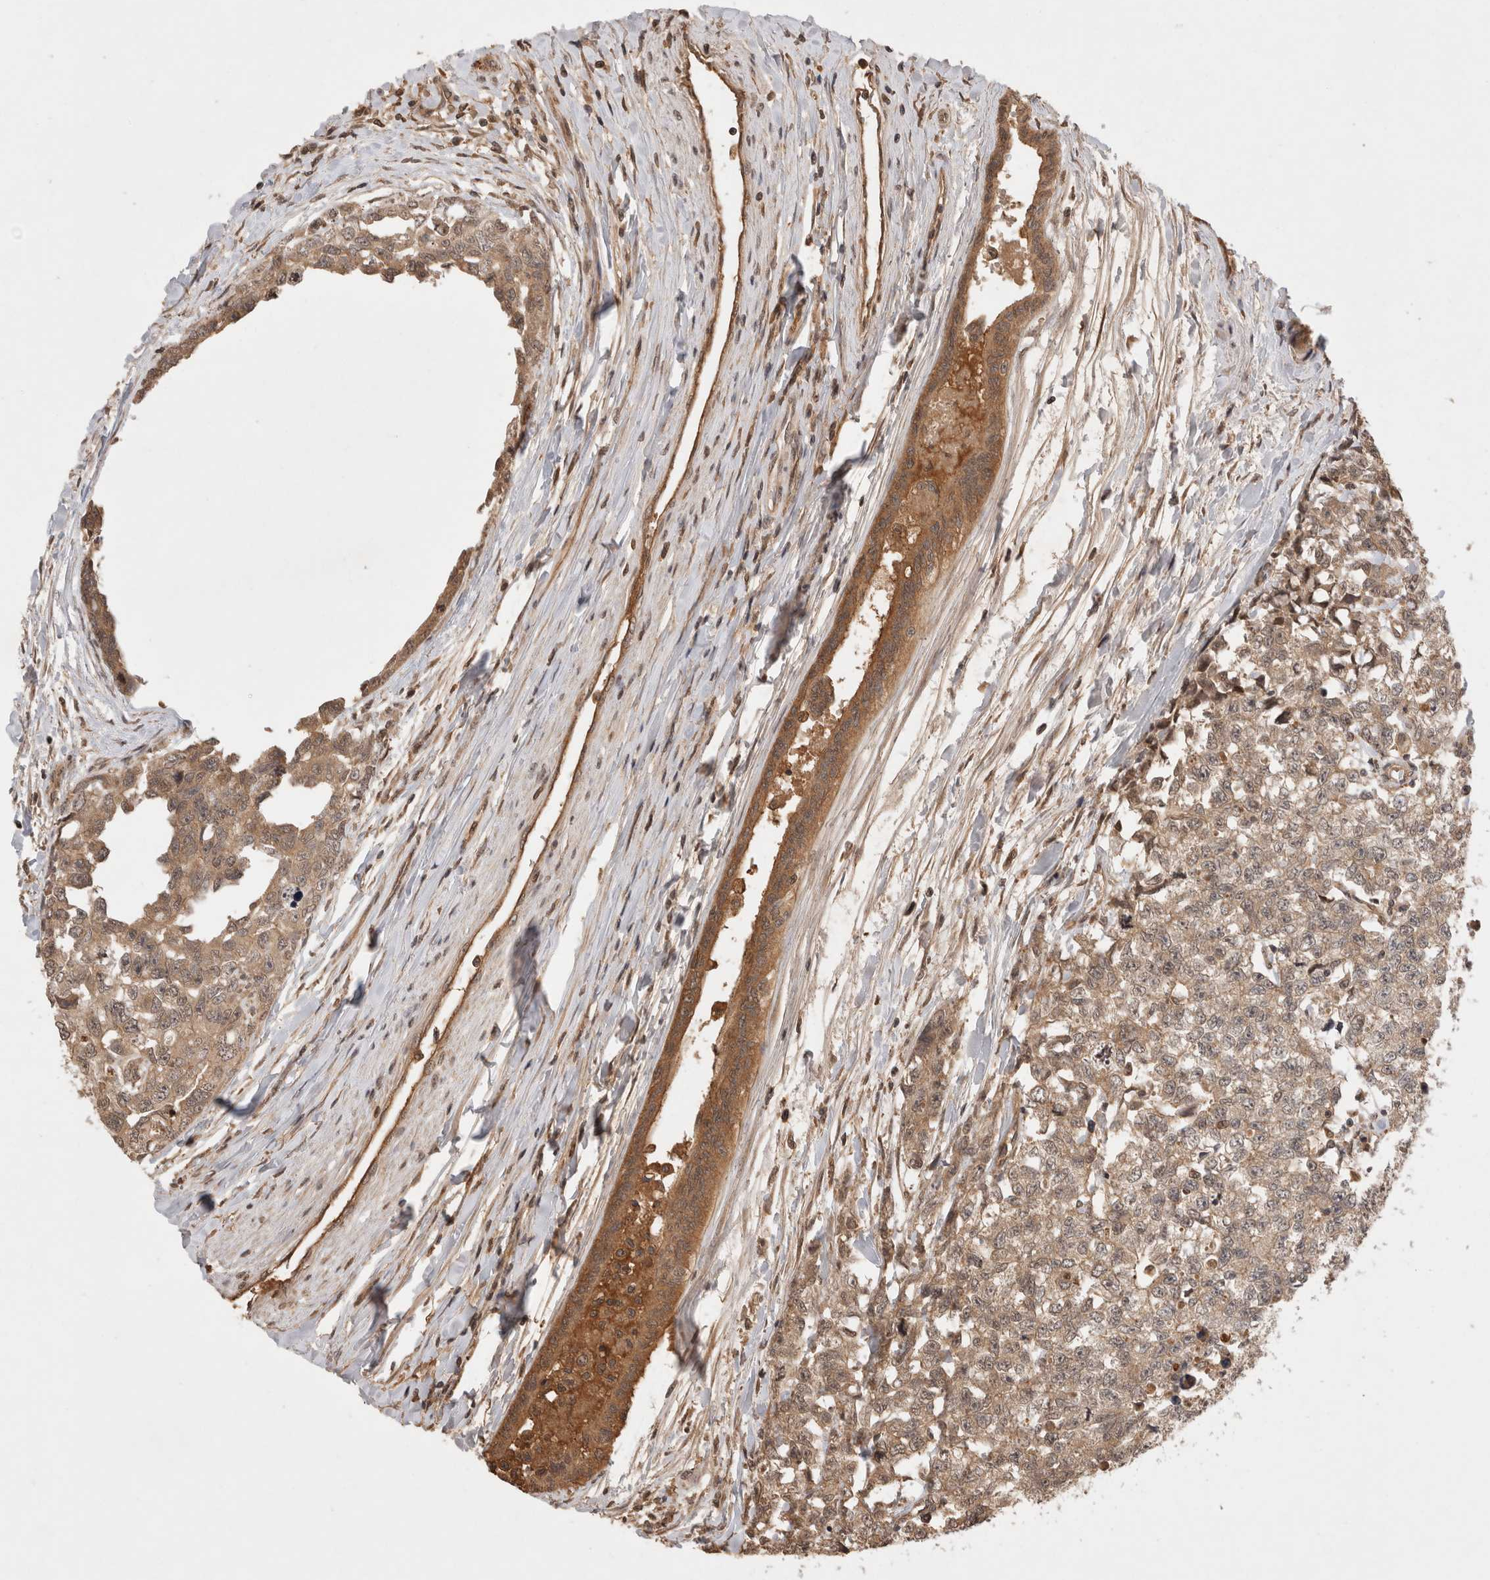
{"staining": {"intensity": "weak", "quantity": ">75%", "location": "cytoplasmic/membranous"}, "tissue": "testis cancer", "cell_type": "Tumor cells", "image_type": "cancer", "snomed": [{"axis": "morphology", "description": "Carcinoma, Embryonal, NOS"}, {"axis": "topography", "description": "Testis"}], "caption": "This photomicrograph displays immunohistochemistry staining of embryonal carcinoma (testis), with low weak cytoplasmic/membranous expression in about >75% of tumor cells.", "gene": "PRMT3", "patient": {"sex": "male", "age": 28}}